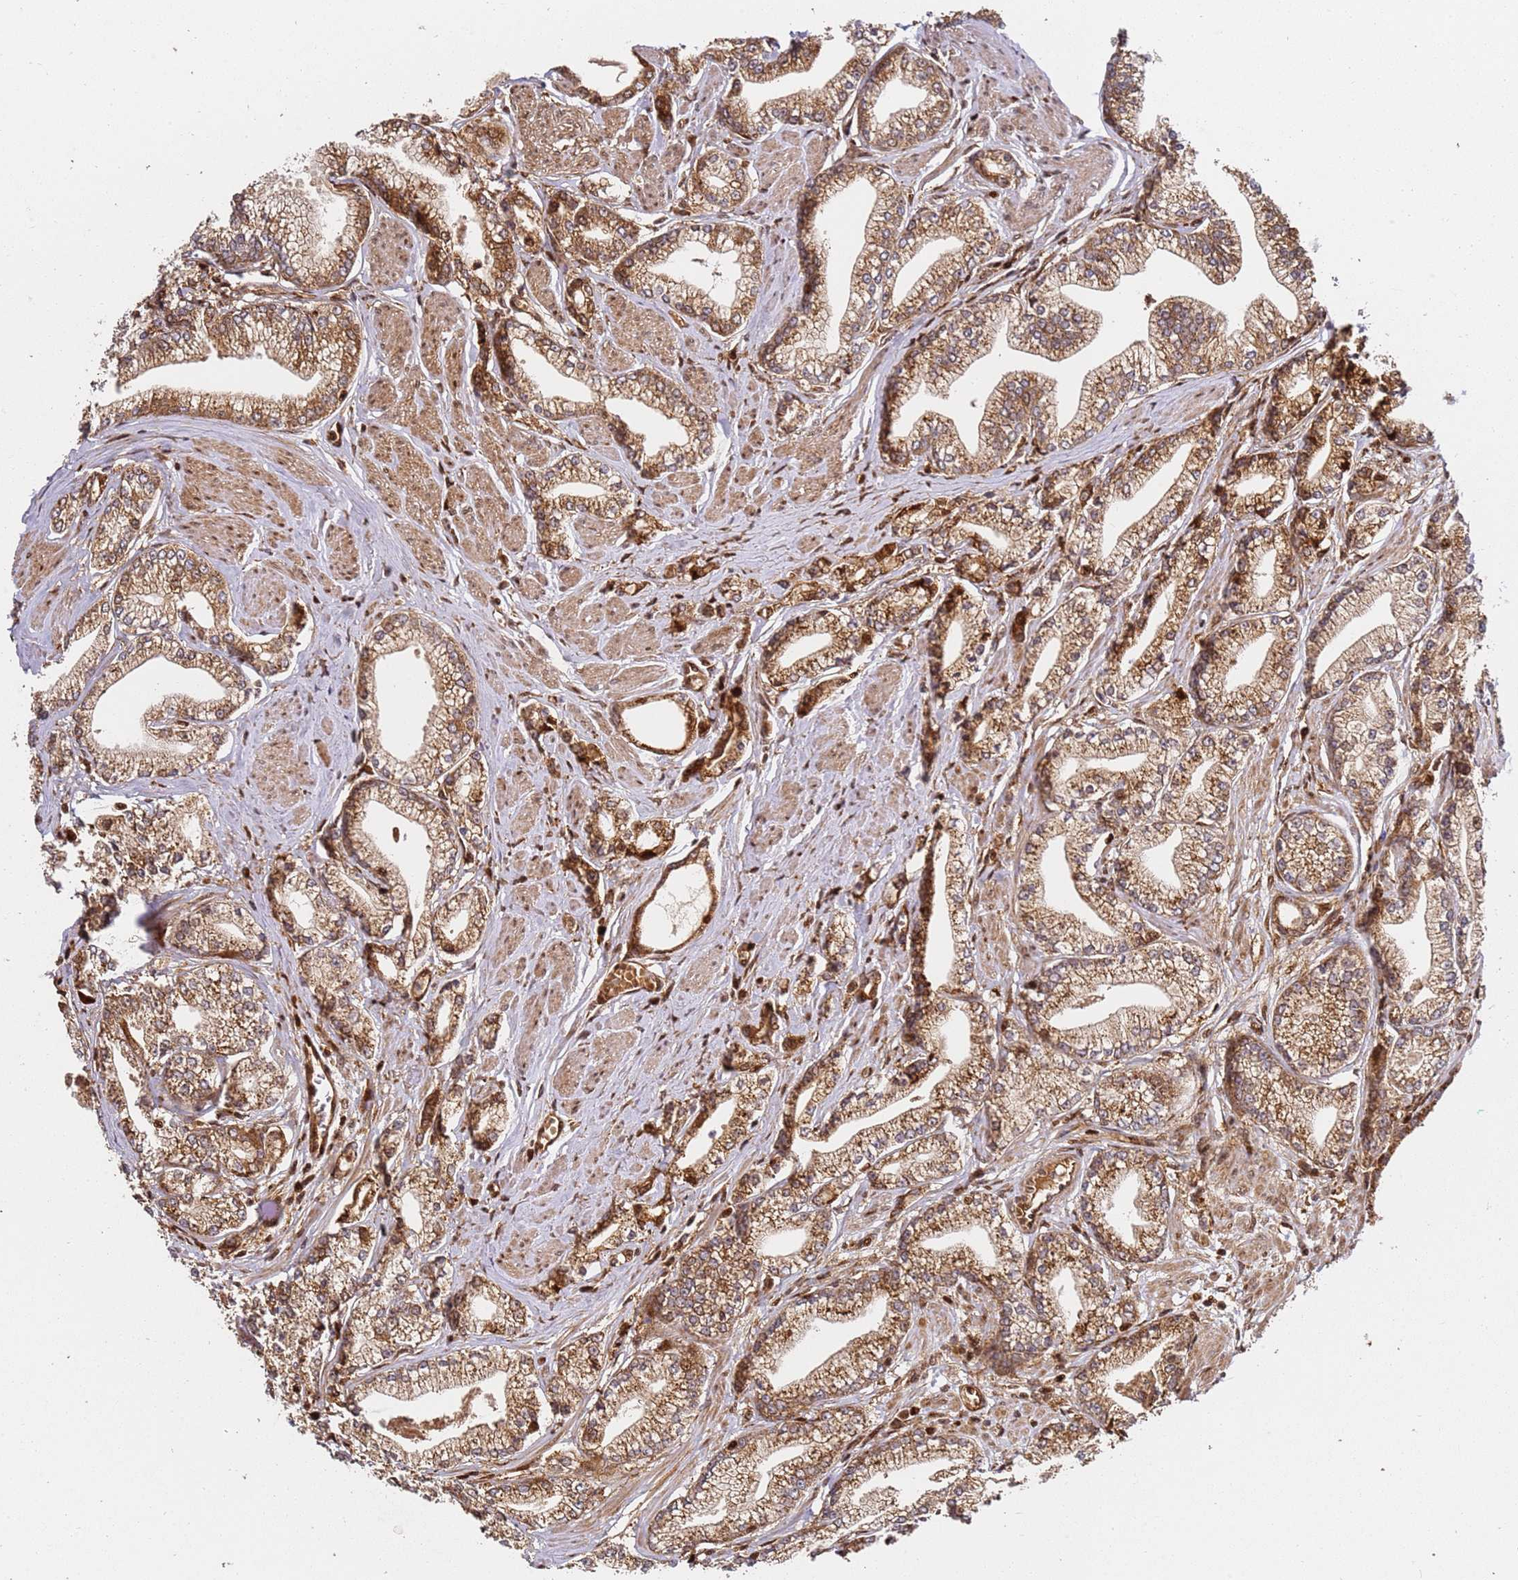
{"staining": {"intensity": "moderate", "quantity": ">75%", "location": "cytoplasmic/membranous"}, "tissue": "prostate cancer", "cell_type": "Tumor cells", "image_type": "cancer", "snomed": [{"axis": "morphology", "description": "Adenocarcinoma, High grade"}, {"axis": "topography", "description": "Prostate"}], "caption": "IHC (DAB) staining of human prostate high-grade adenocarcinoma demonstrates moderate cytoplasmic/membranous protein staining in about >75% of tumor cells. Using DAB (brown) and hematoxylin (blue) stains, captured at high magnification using brightfield microscopy.", "gene": "SMOX", "patient": {"sex": "male", "age": 67}}